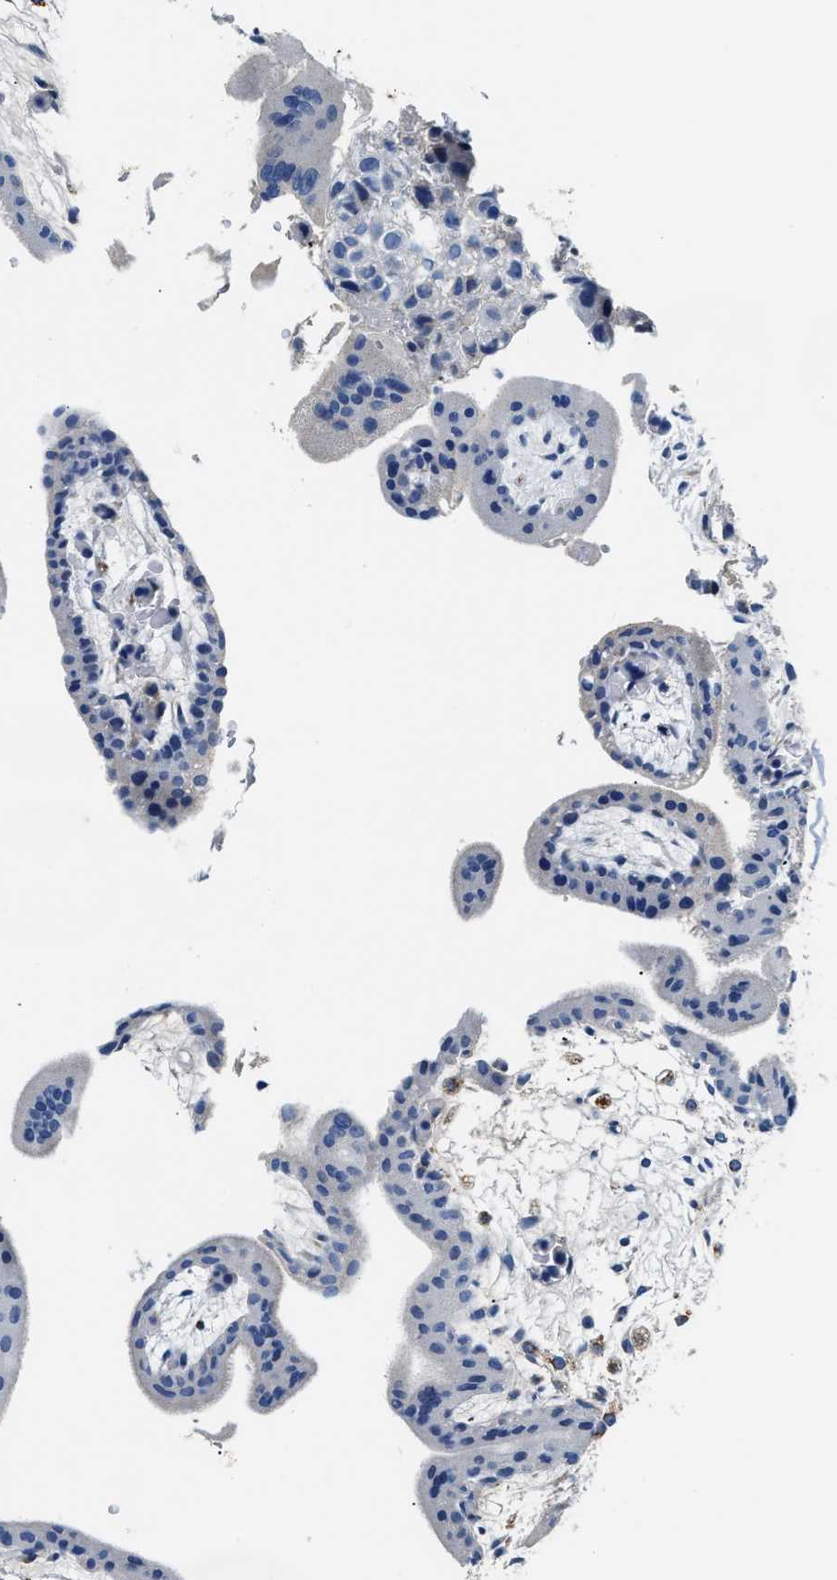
{"staining": {"intensity": "negative", "quantity": "none", "location": "none"}, "tissue": "placenta", "cell_type": "Decidual cells", "image_type": "normal", "snomed": [{"axis": "morphology", "description": "Normal tissue, NOS"}, {"axis": "topography", "description": "Placenta"}], "caption": "A photomicrograph of placenta stained for a protein exhibits no brown staining in decidual cells. (DAB IHC, high magnification).", "gene": "PCK2", "patient": {"sex": "female", "age": 35}}